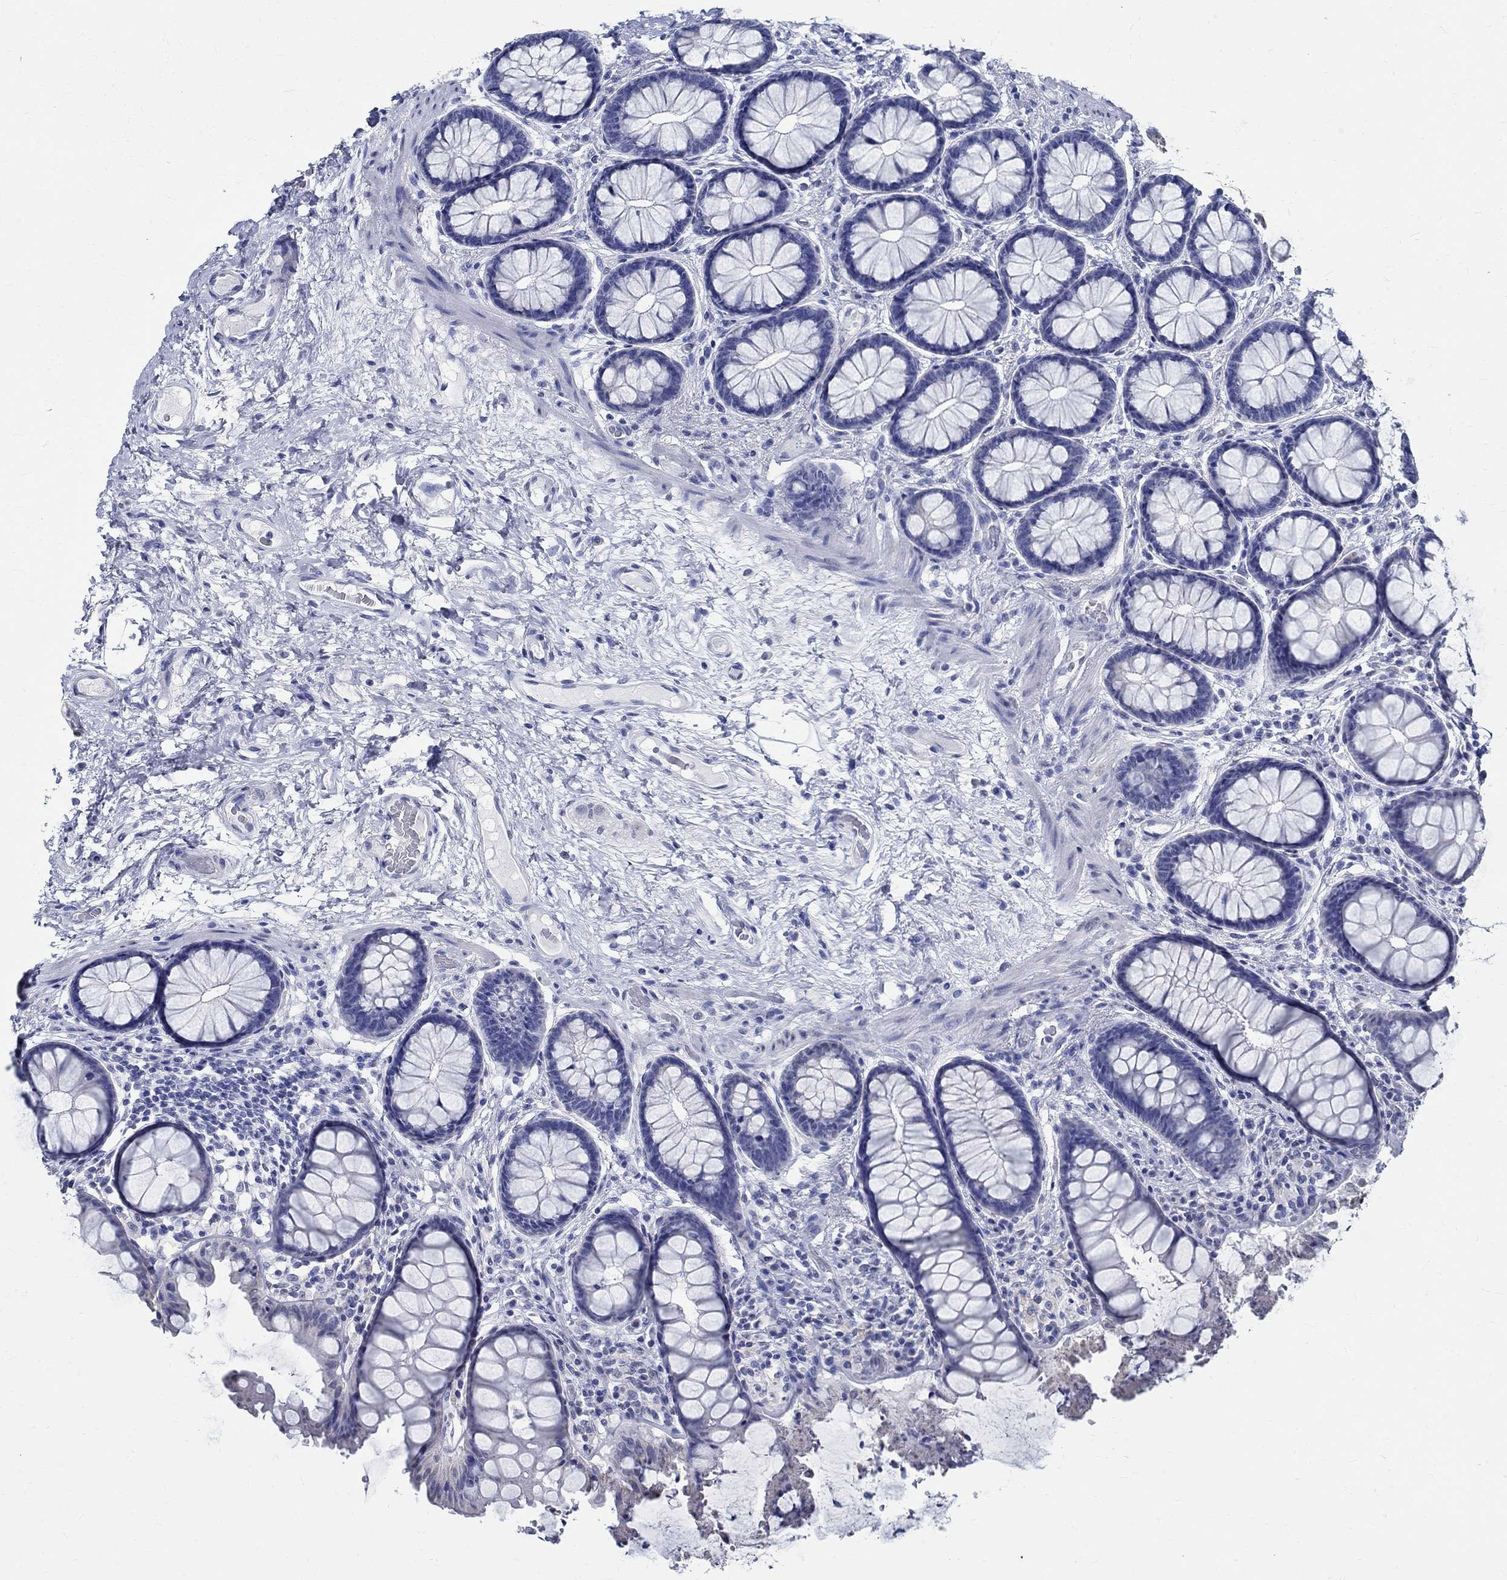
{"staining": {"intensity": "negative", "quantity": "none", "location": "none"}, "tissue": "colon", "cell_type": "Endothelial cells", "image_type": "normal", "snomed": [{"axis": "morphology", "description": "Normal tissue, NOS"}, {"axis": "topography", "description": "Colon"}], "caption": "This image is of unremarkable colon stained with immunohistochemistry to label a protein in brown with the nuclei are counter-stained blue. There is no staining in endothelial cells.", "gene": "TSPAN16", "patient": {"sex": "female", "age": 65}}